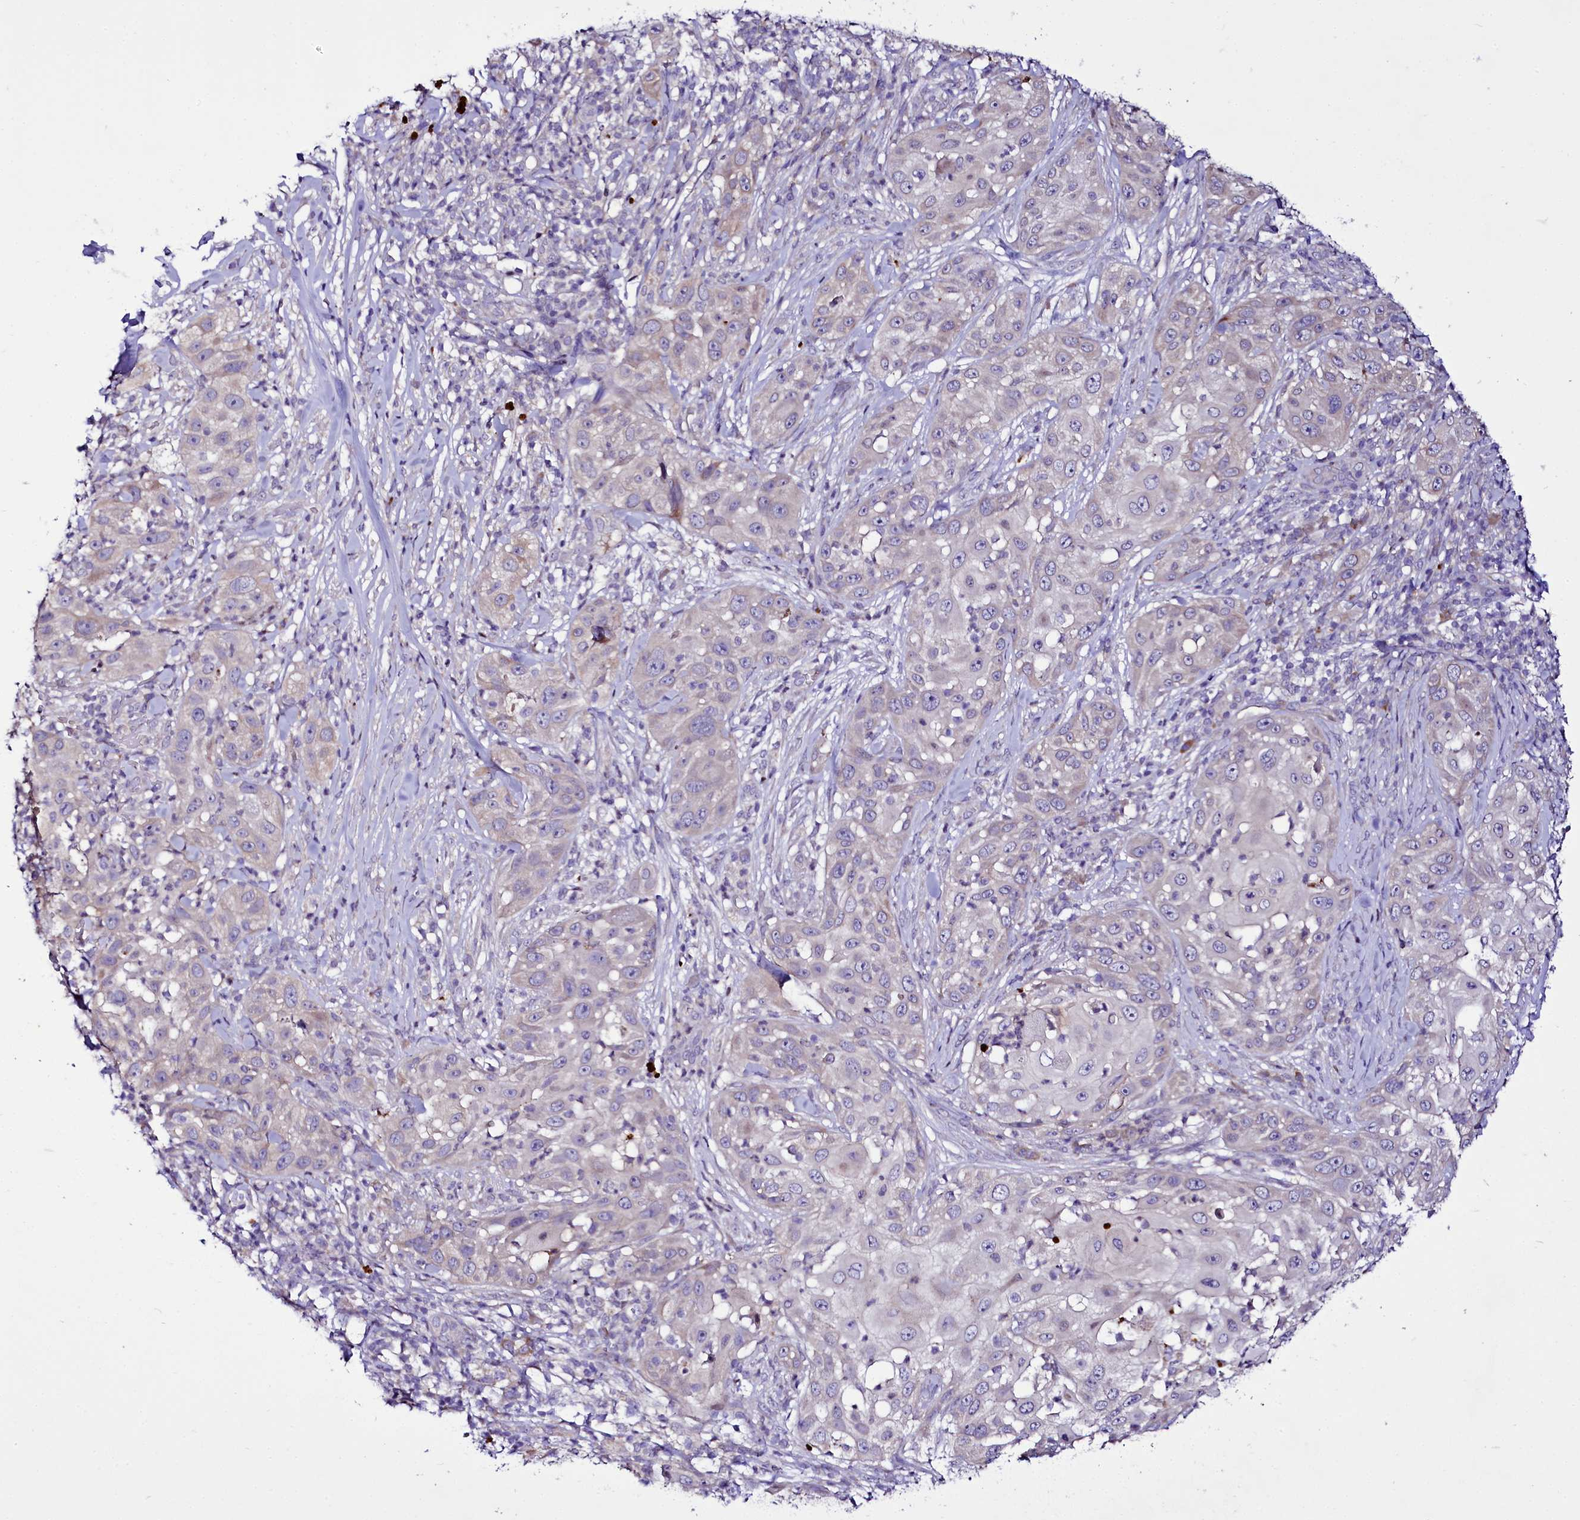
{"staining": {"intensity": "negative", "quantity": "none", "location": "none"}, "tissue": "skin cancer", "cell_type": "Tumor cells", "image_type": "cancer", "snomed": [{"axis": "morphology", "description": "Squamous cell carcinoma, NOS"}, {"axis": "topography", "description": "Skin"}], "caption": "Immunohistochemistry (IHC) of human skin squamous cell carcinoma displays no positivity in tumor cells. Brightfield microscopy of immunohistochemistry stained with DAB (brown) and hematoxylin (blue), captured at high magnification.", "gene": "ZC3H12C", "patient": {"sex": "female", "age": 44}}